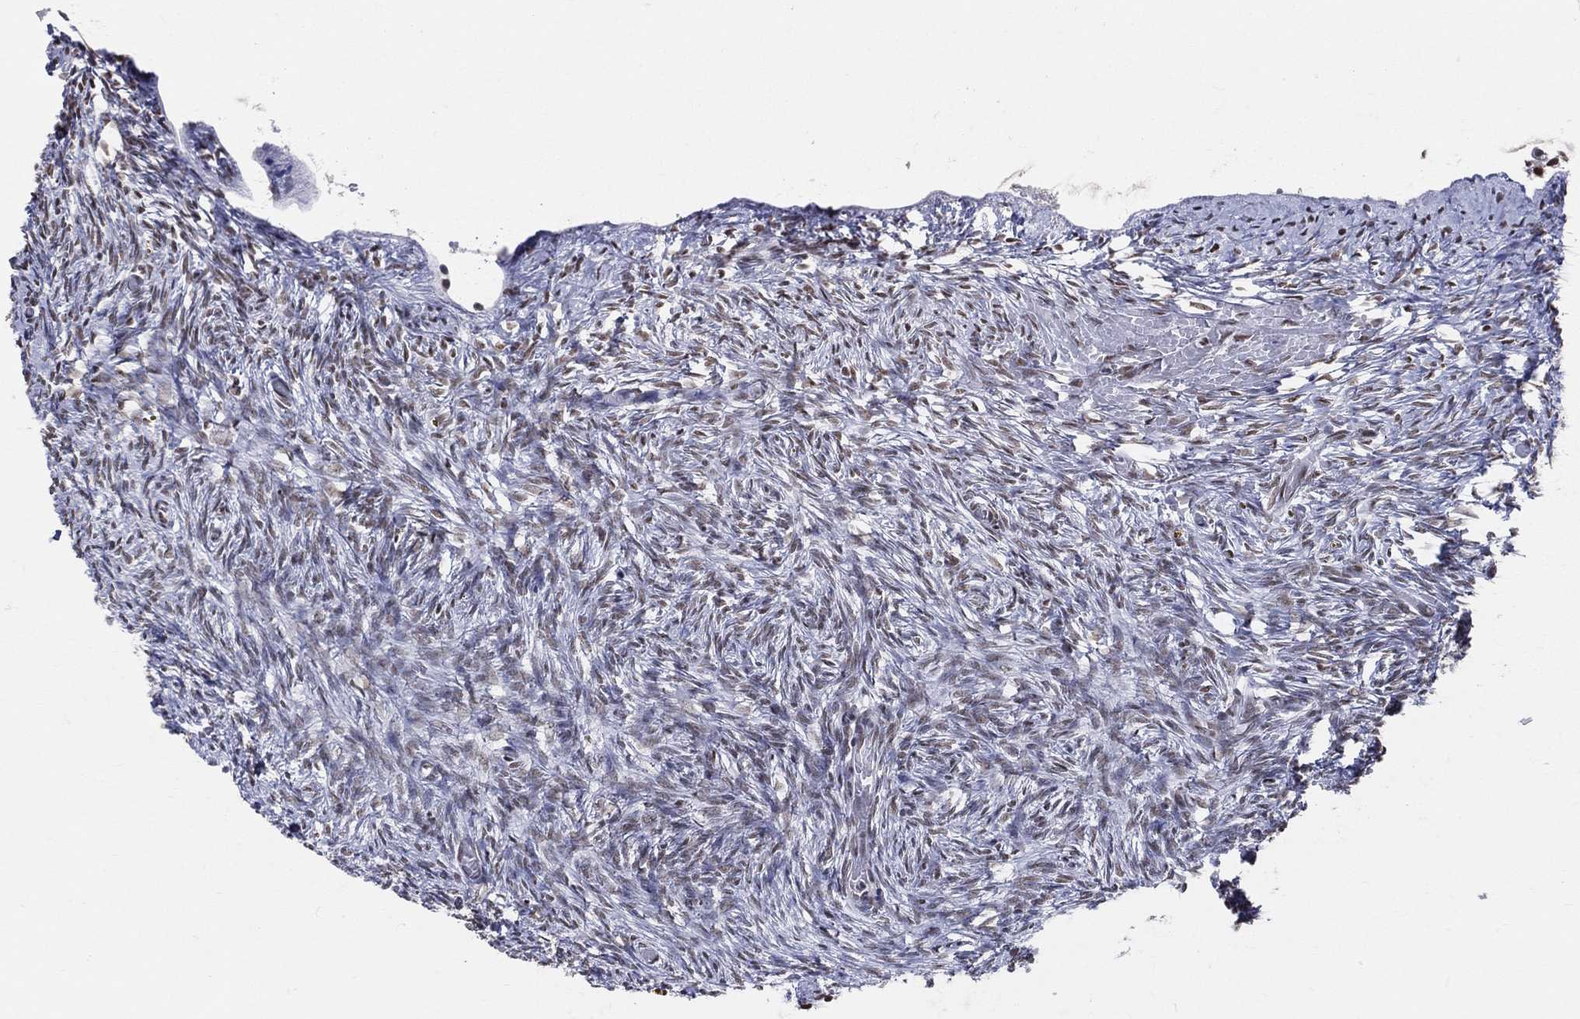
{"staining": {"intensity": "negative", "quantity": "none", "location": "none"}, "tissue": "ovary", "cell_type": "Follicle cells", "image_type": "normal", "snomed": [{"axis": "morphology", "description": "Normal tissue, NOS"}, {"axis": "topography", "description": "Ovary"}], "caption": "The photomicrograph exhibits no significant staining in follicle cells of ovary.", "gene": "CDK7", "patient": {"sex": "female", "age": 39}}